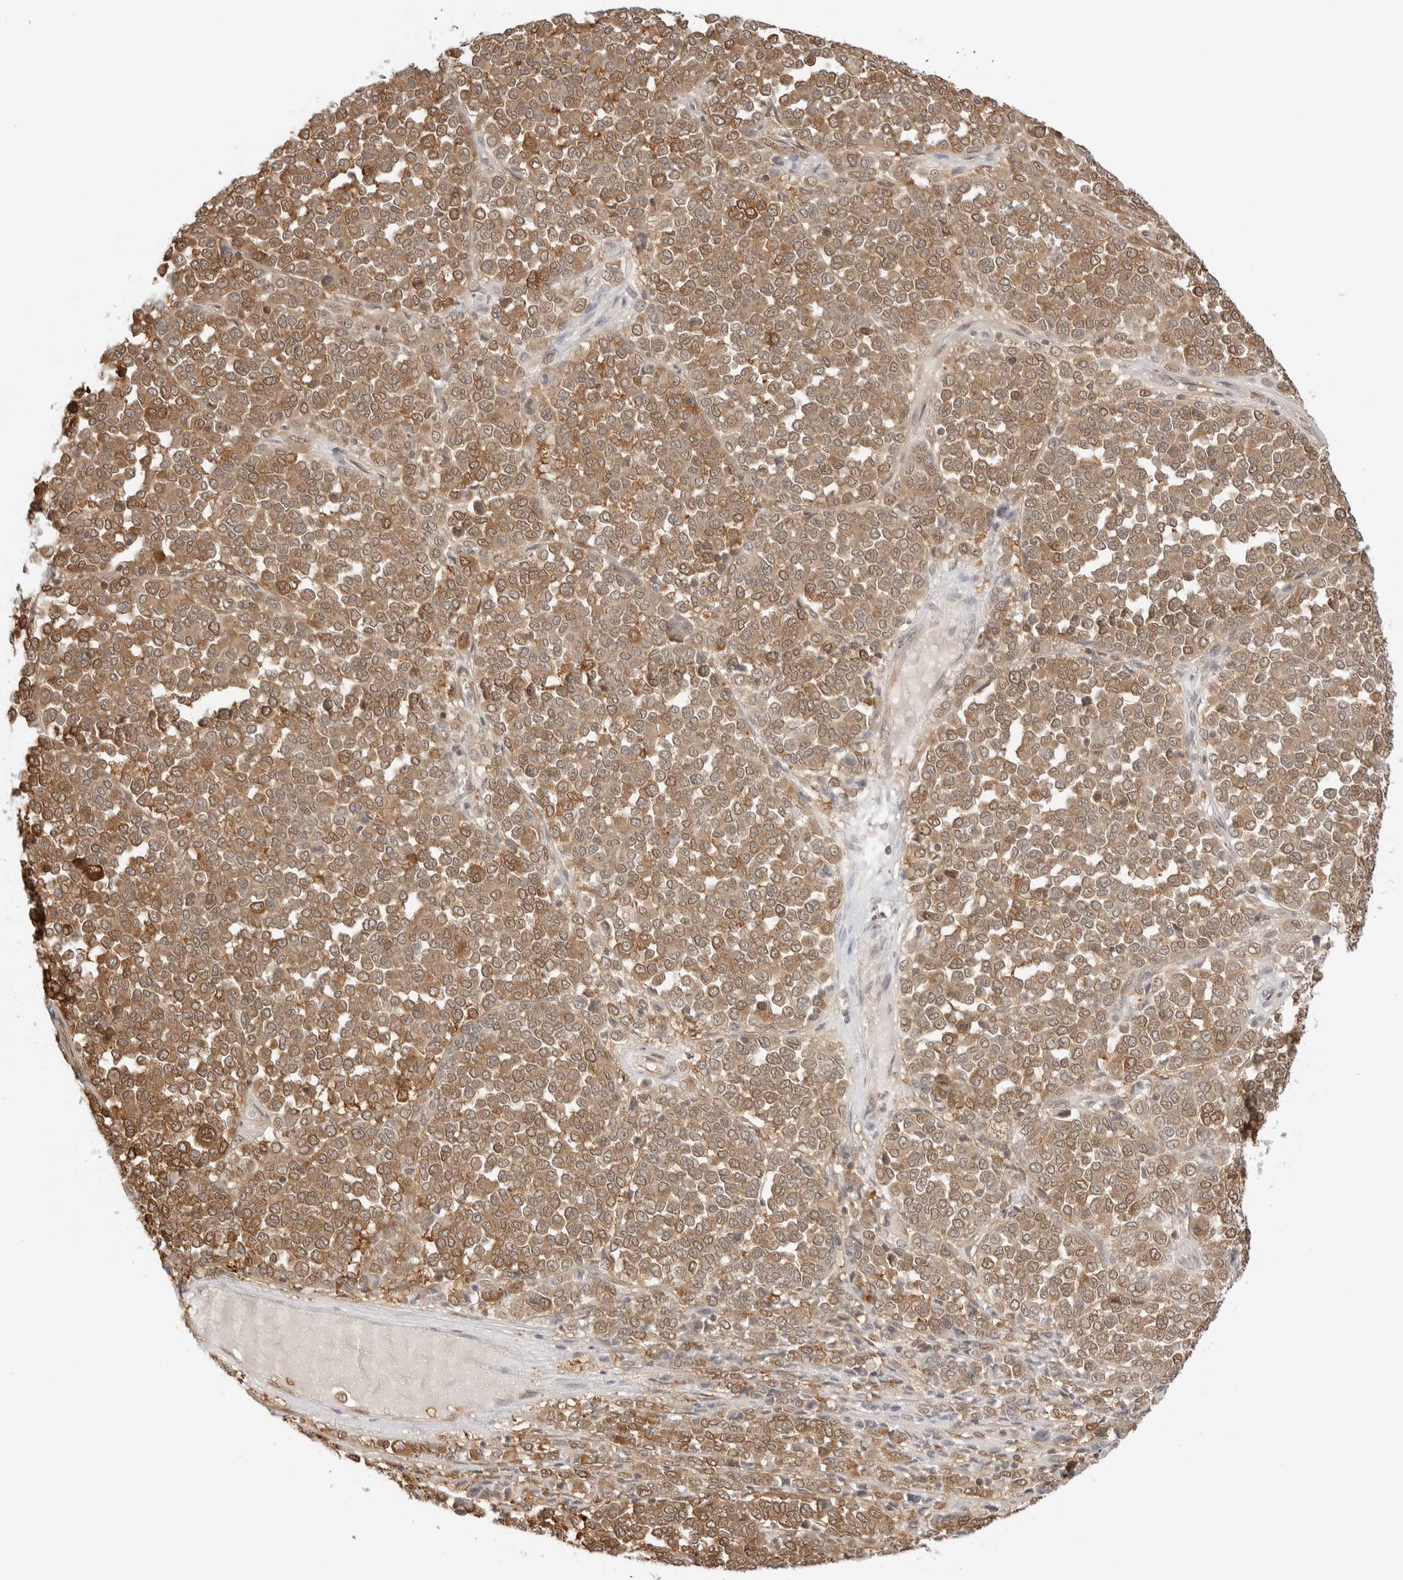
{"staining": {"intensity": "moderate", "quantity": ">75%", "location": "cytoplasmic/membranous"}, "tissue": "melanoma", "cell_type": "Tumor cells", "image_type": "cancer", "snomed": [{"axis": "morphology", "description": "Malignant melanoma, Metastatic site"}, {"axis": "topography", "description": "Pancreas"}], "caption": "Melanoma stained with a protein marker displays moderate staining in tumor cells.", "gene": "NUDC", "patient": {"sex": "female", "age": 30}}